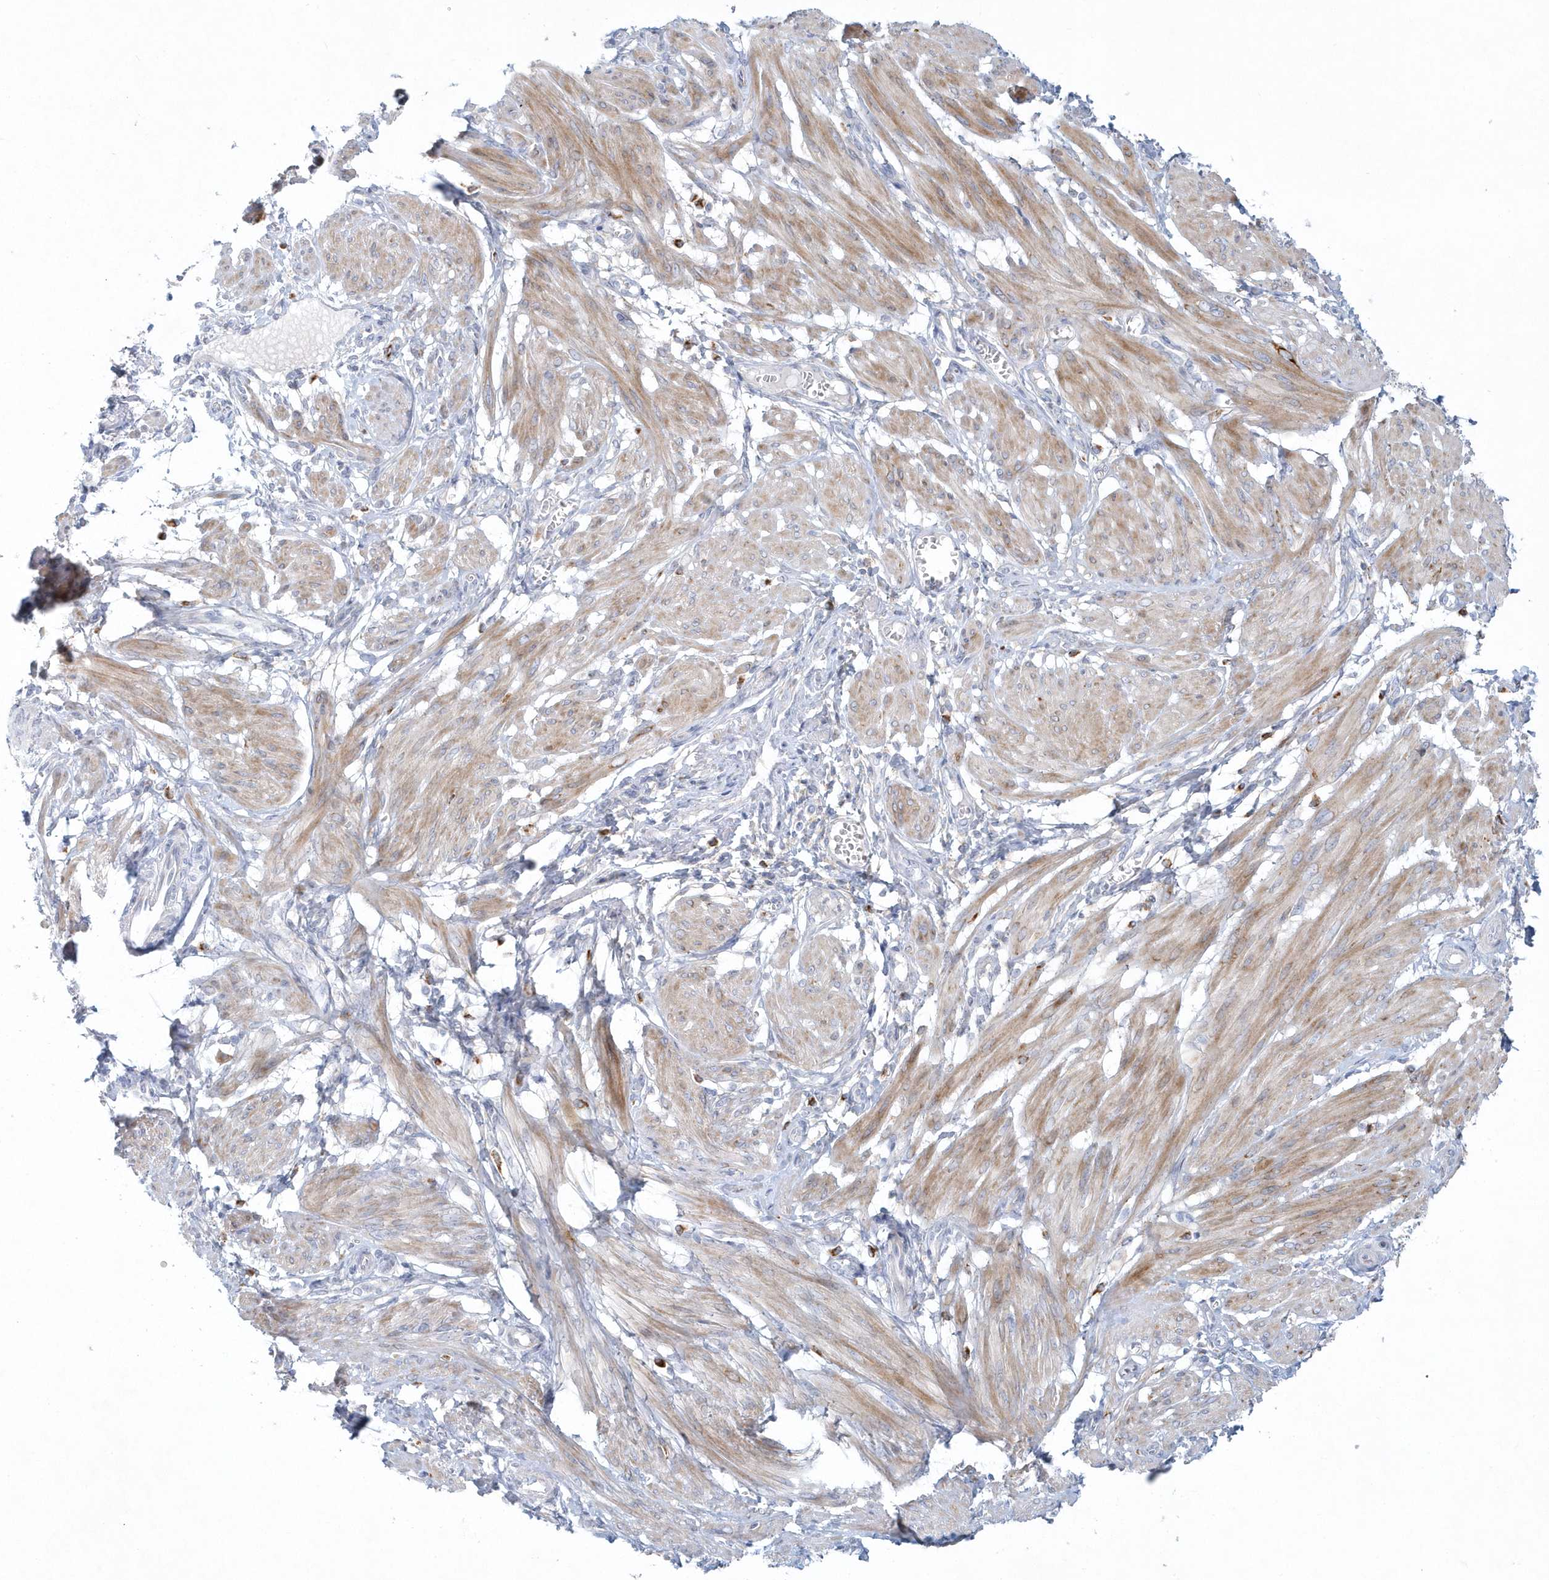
{"staining": {"intensity": "moderate", "quantity": ">75%", "location": "cytoplasmic/membranous"}, "tissue": "smooth muscle", "cell_type": "Smooth muscle cells", "image_type": "normal", "snomed": [{"axis": "morphology", "description": "Normal tissue, NOS"}, {"axis": "topography", "description": "Smooth muscle"}], "caption": "Smooth muscle cells demonstrate medium levels of moderate cytoplasmic/membranous positivity in about >75% of cells in normal human smooth muscle.", "gene": "DNAH1", "patient": {"sex": "female", "age": 39}}